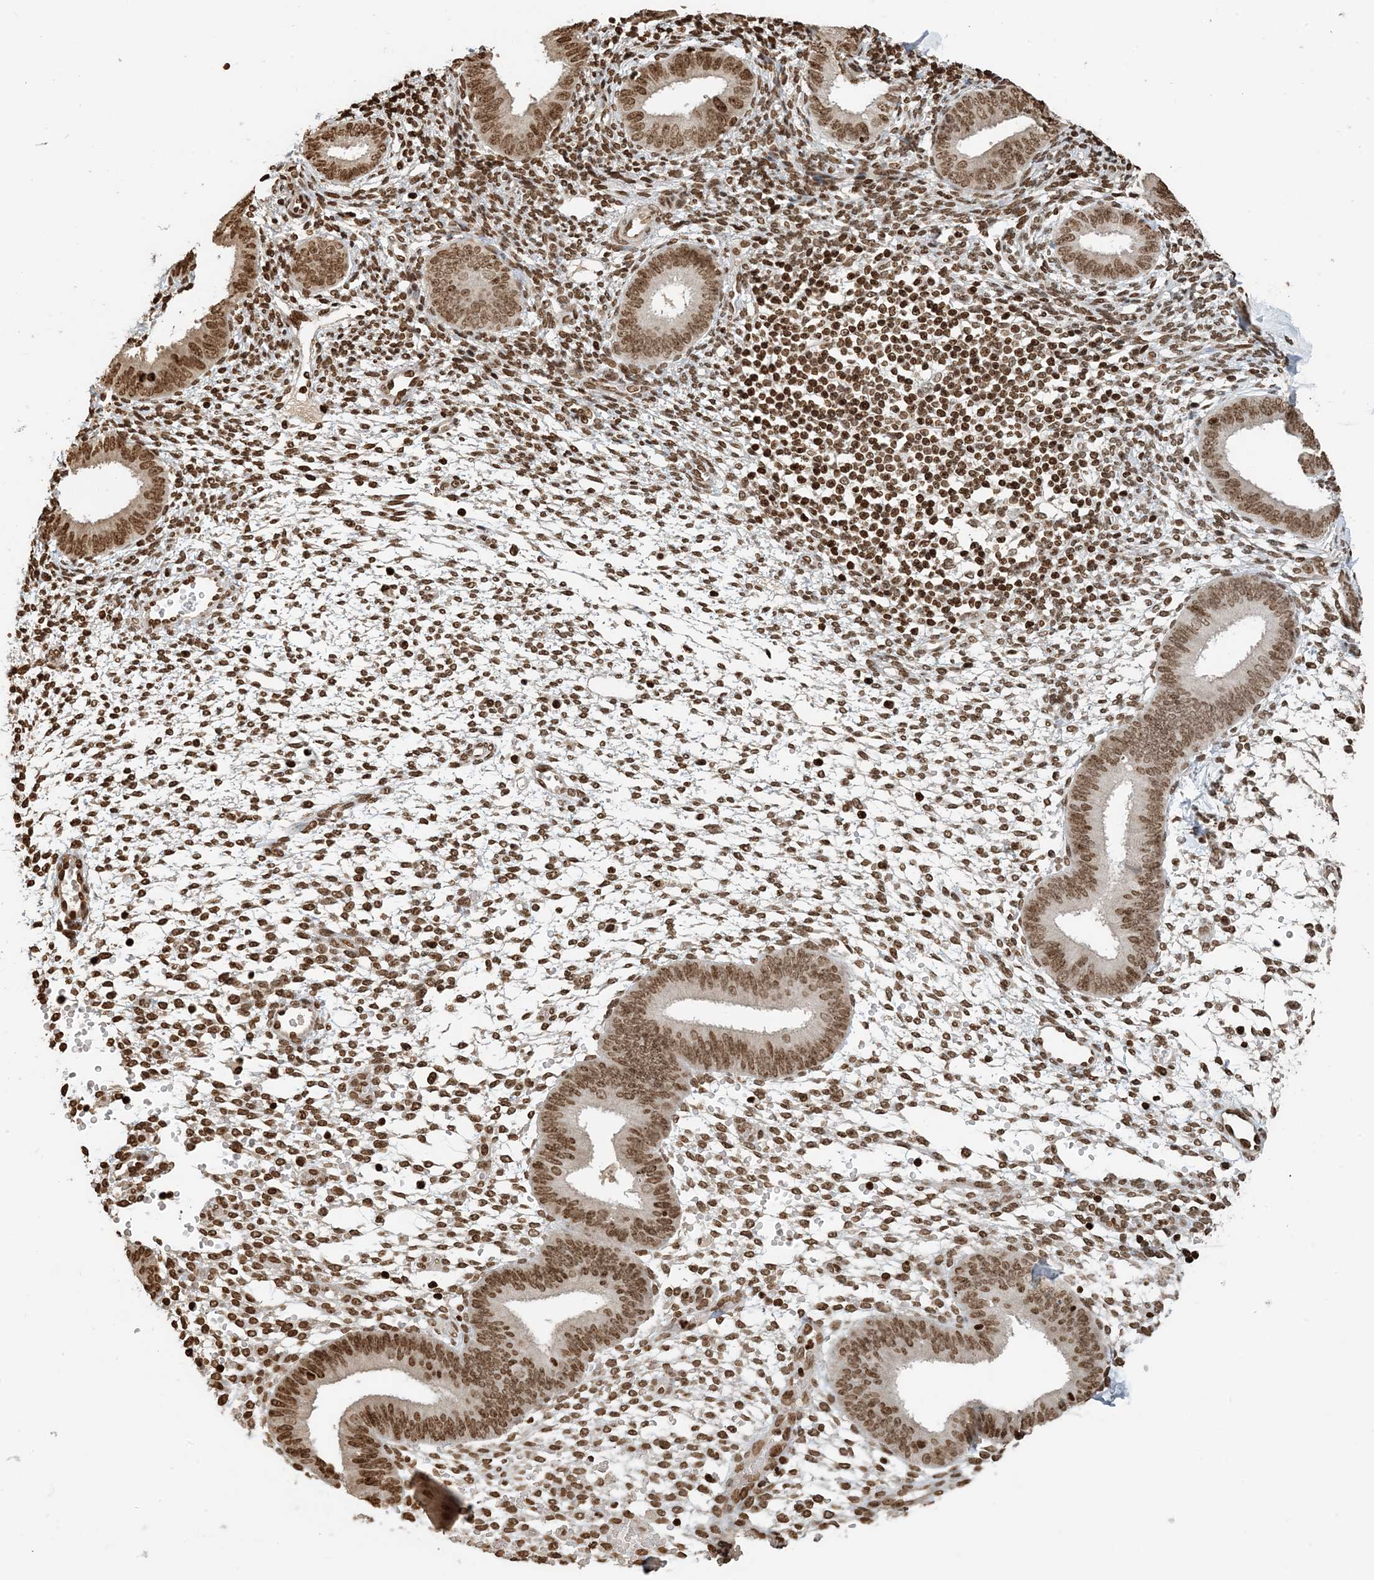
{"staining": {"intensity": "moderate", "quantity": ">75%", "location": "nuclear"}, "tissue": "endometrium", "cell_type": "Cells in endometrial stroma", "image_type": "normal", "snomed": [{"axis": "morphology", "description": "Normal tissue, NOS"}, {"axis": "topography", "description": "Uterus"}, {"axis": "topography", "description": "Endometrium"}], "caption": "Cells in endometrial stroma show medium levels of moderate nuclear positivity in about >75% of cells in benign endometrium.", "gene": "H3", "patient": {"sex": "female", "age": 48}}